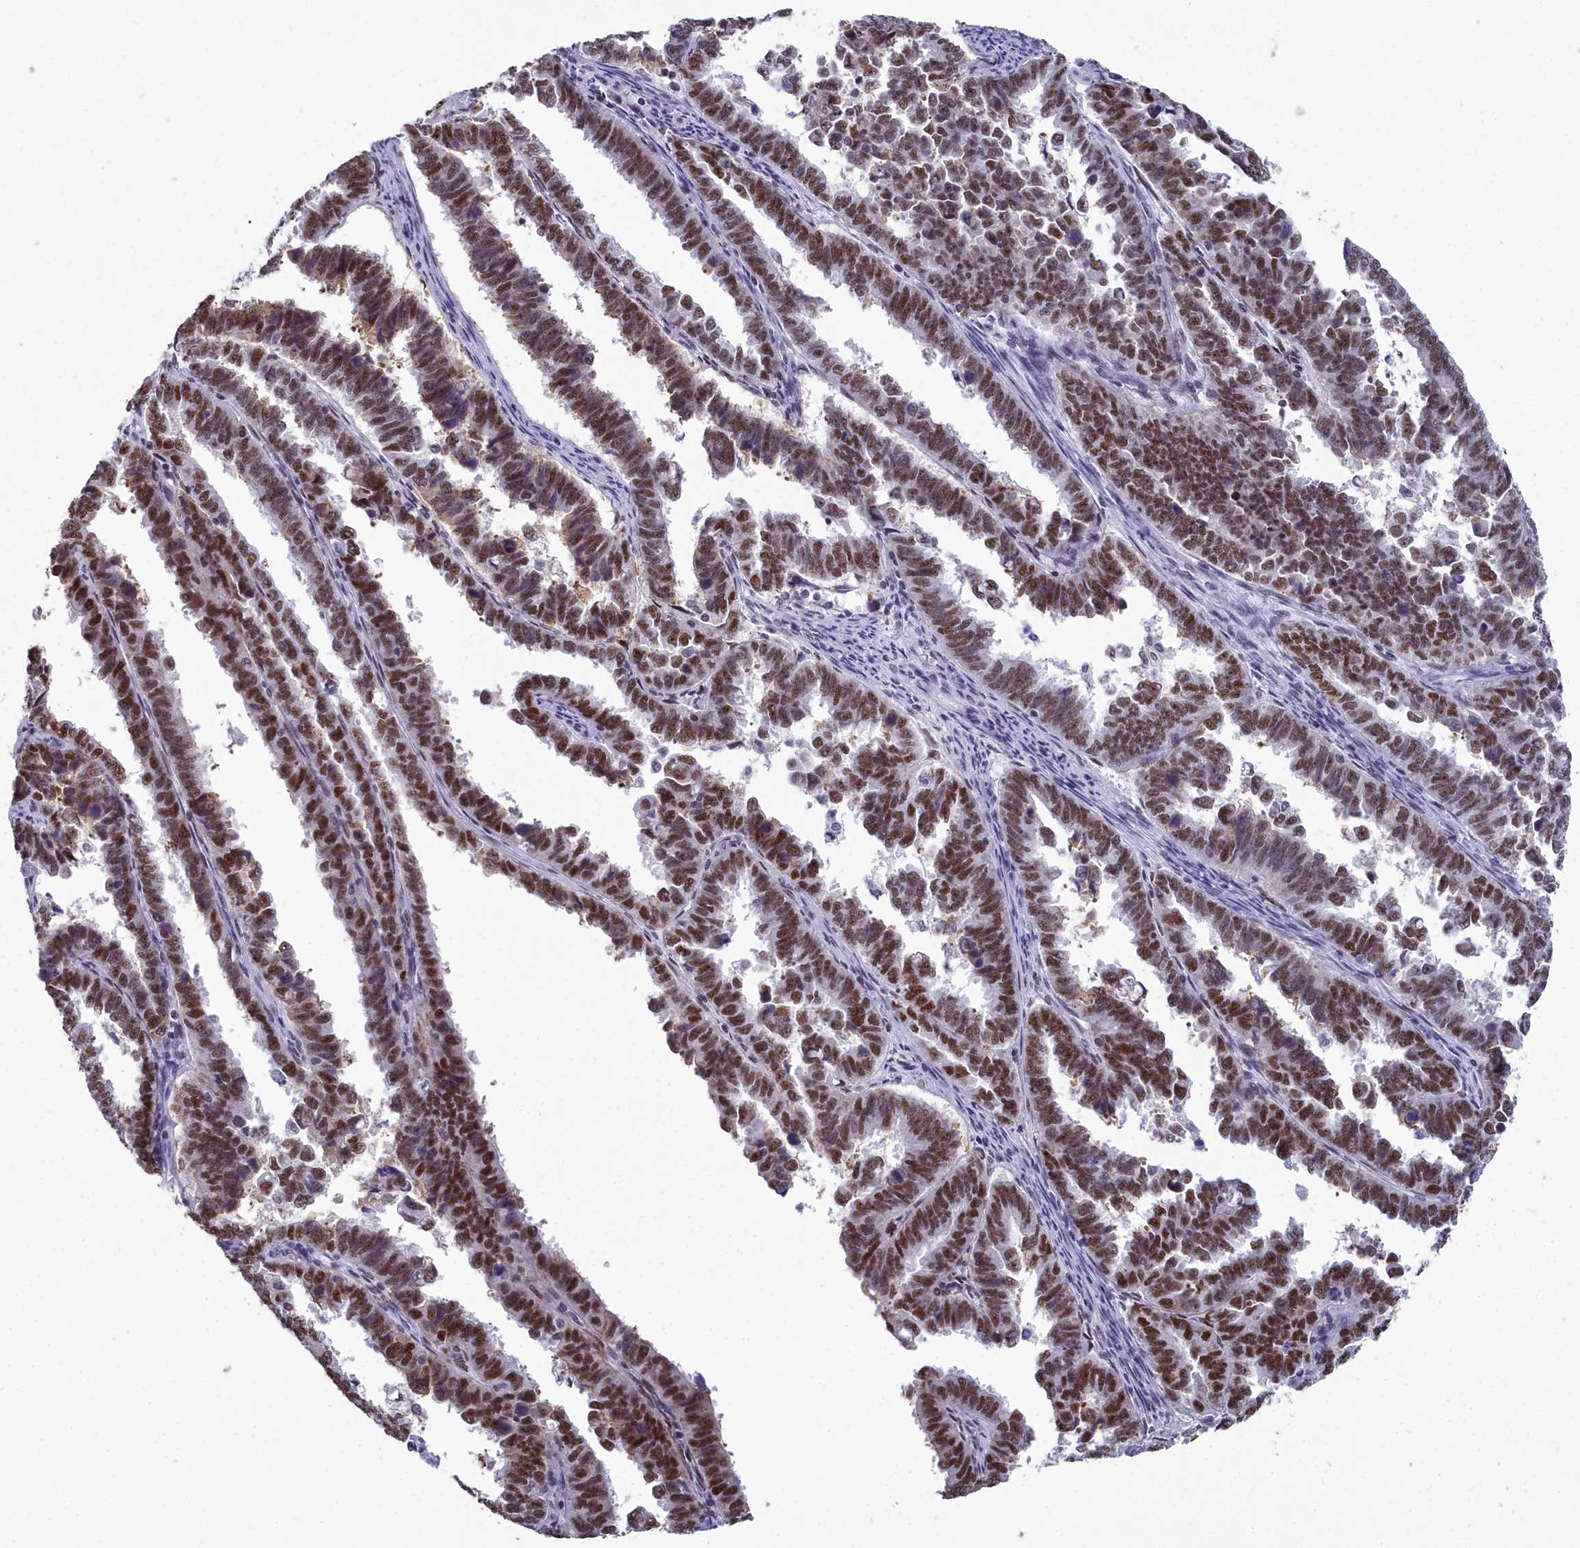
{"staining": {"intensity": "strong", "quantity": ">75%", "location": "nuclear"}, "tissue": "endometrial cancer", "cell_type": "Tumor cells", "image_type": "cancer", "snomed": [{"axis": "morphology", "description": "Adenocarcinoma, NOS"}, {"axis": "topography", "description": "Endometrium"}], "caption": "Strong nuclear expression is present in about >75% of tumor cells in endometrial cancer.", "gene": "CCDC97", "patient": {"sex": "female", "age": 75}}